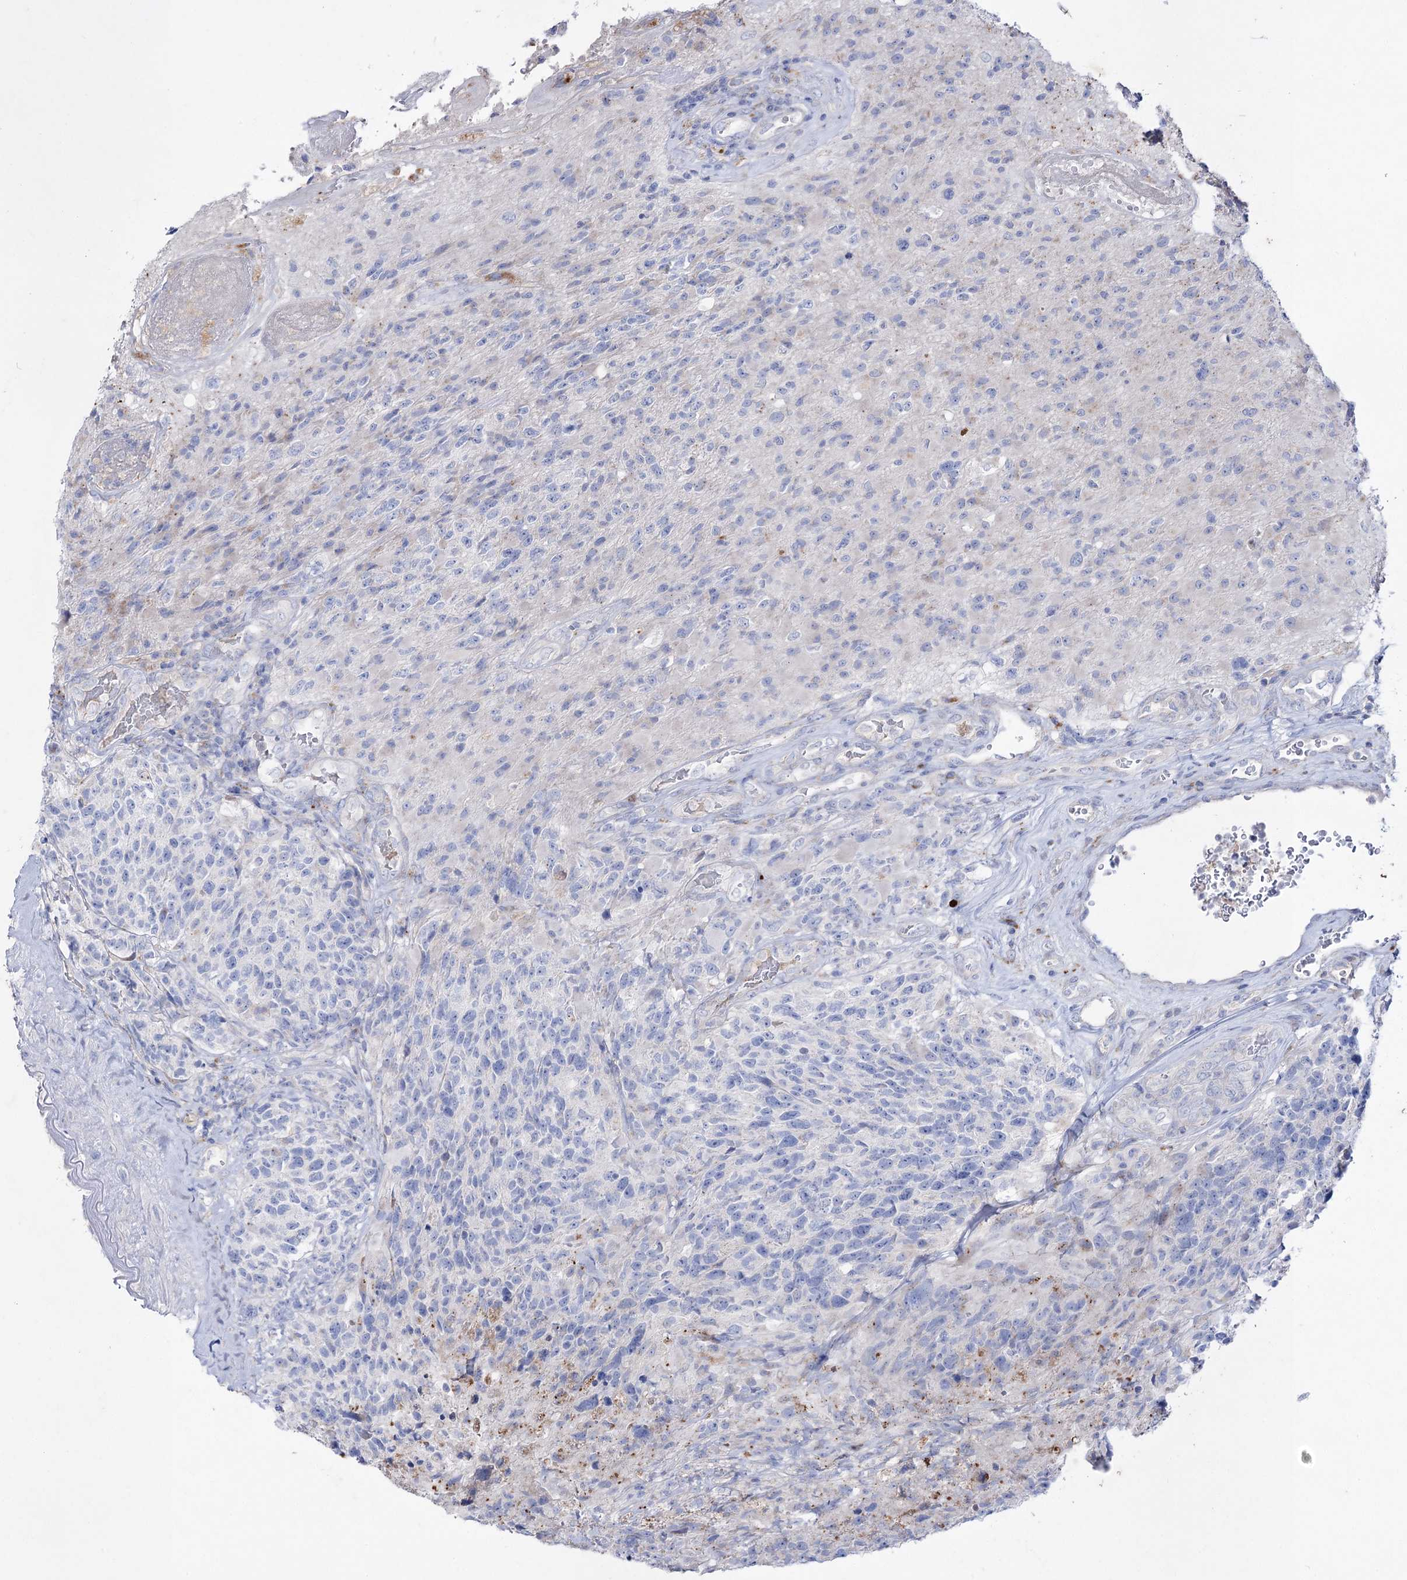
{"staining": {"intensity": "negative", "quantity": "none", "location": "none"}, "tissue": "glioma", "cell_type": "Tumor cells", "image_type": "cancer", "snomed": [{"axis": "morphology", "description": "Glioma, malignant, High grade"}, {"axis": "topography", "description": "Brain"}], "caption": "High power microscopy photomicrograph of an immunohistochemistry histopathology image of malignant high-grade glioma, revealing no significant positivity in tumor cells.", "gene": "NAGLU", "patient": {"sex": "male", "age": 76}}